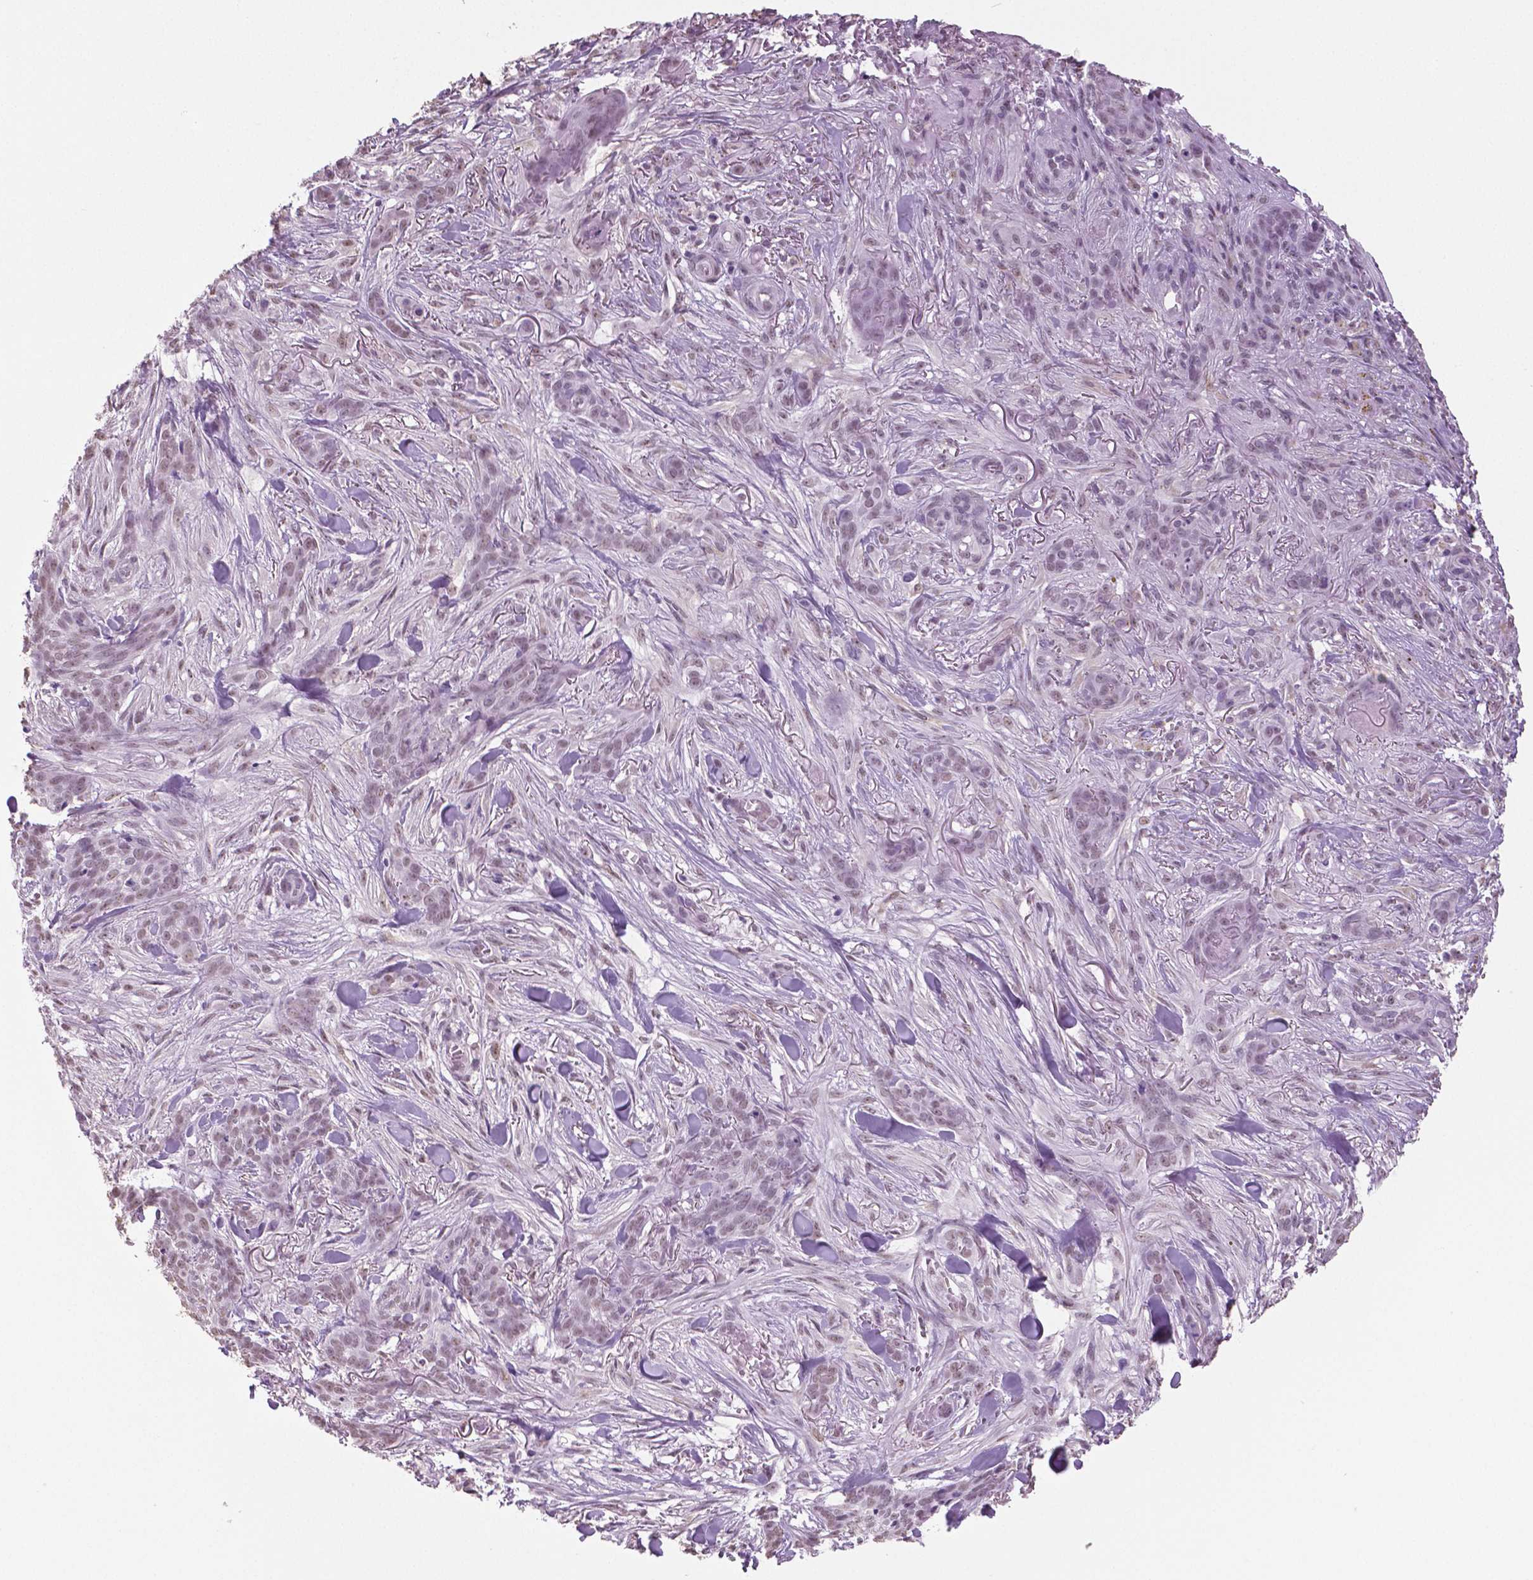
{"staining": {"intensity": "weak", "quantity": "<25%", "location": "nuclear"}, "tissue": "skin cancer", "cell_type": "Tumor cells", "image_type": "cancer", "snomed": [{"axis": "morphology", "description": "Basal cell carcinoma"}, {"axis": "topography", "description": "Skin"}], "caption": "An image of human skin cancer is negative for staining in tumor cells.", "gene": "IGF2BP1", "patient": {"sex": "female", "age": 61}}